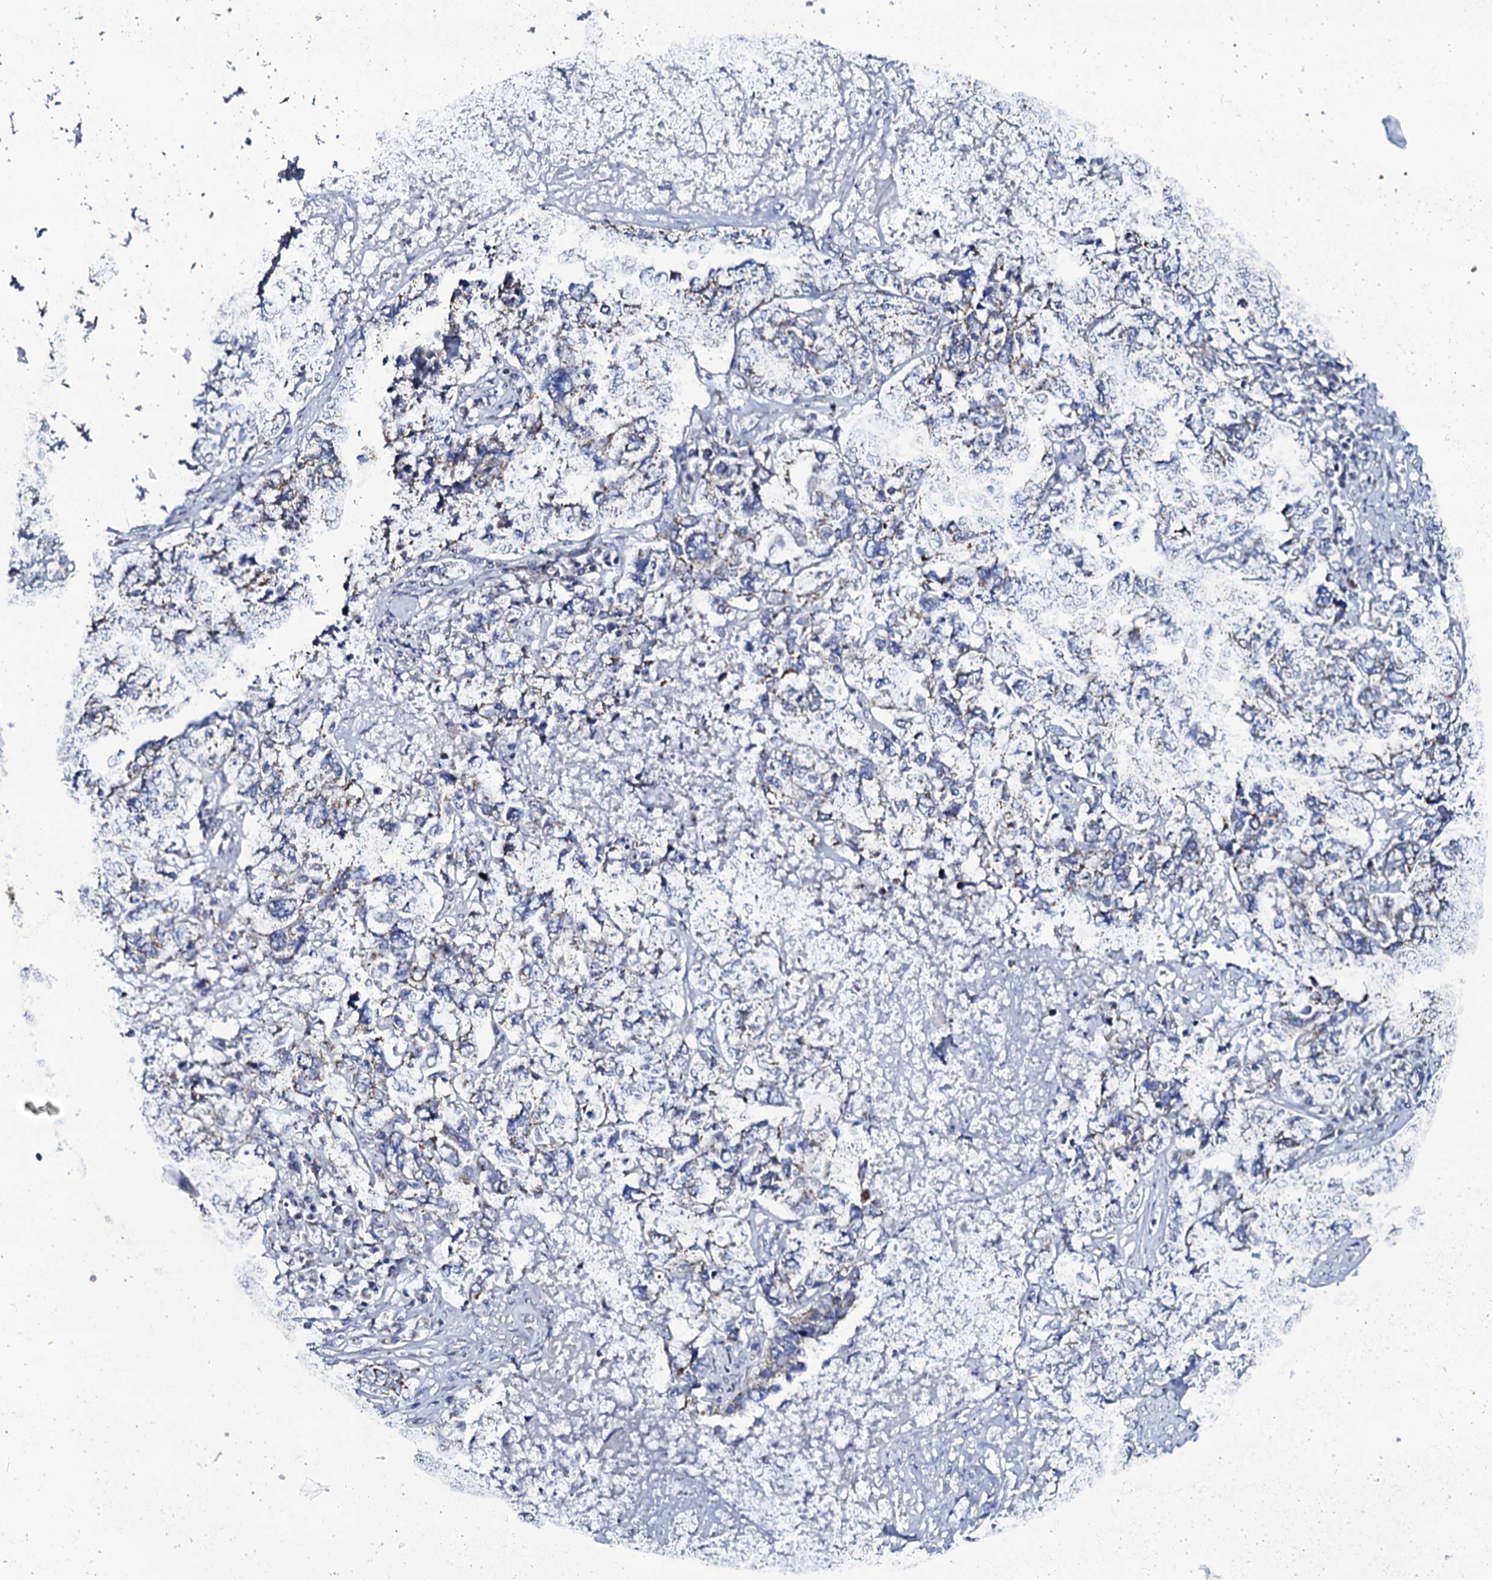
{"staining": {"intensity": "negative", "quantity": "none", "location": "none"}, "tissue": "ovarian cancer", "cell_type": "Tumor cells", "image_type": "cancer", "snomed": [{"axis": "morphology", "description": "Carcinoma, endometroid"}, {"axis": "topography", "description": "Ovary"}], "caption": "This is a micrograph of IHC staining of ovarian endometroid carcinoma, which shows no expression in tumor cells.", "gene": "SLC37A4", "patient": {"sex": "female", "age": 62}}